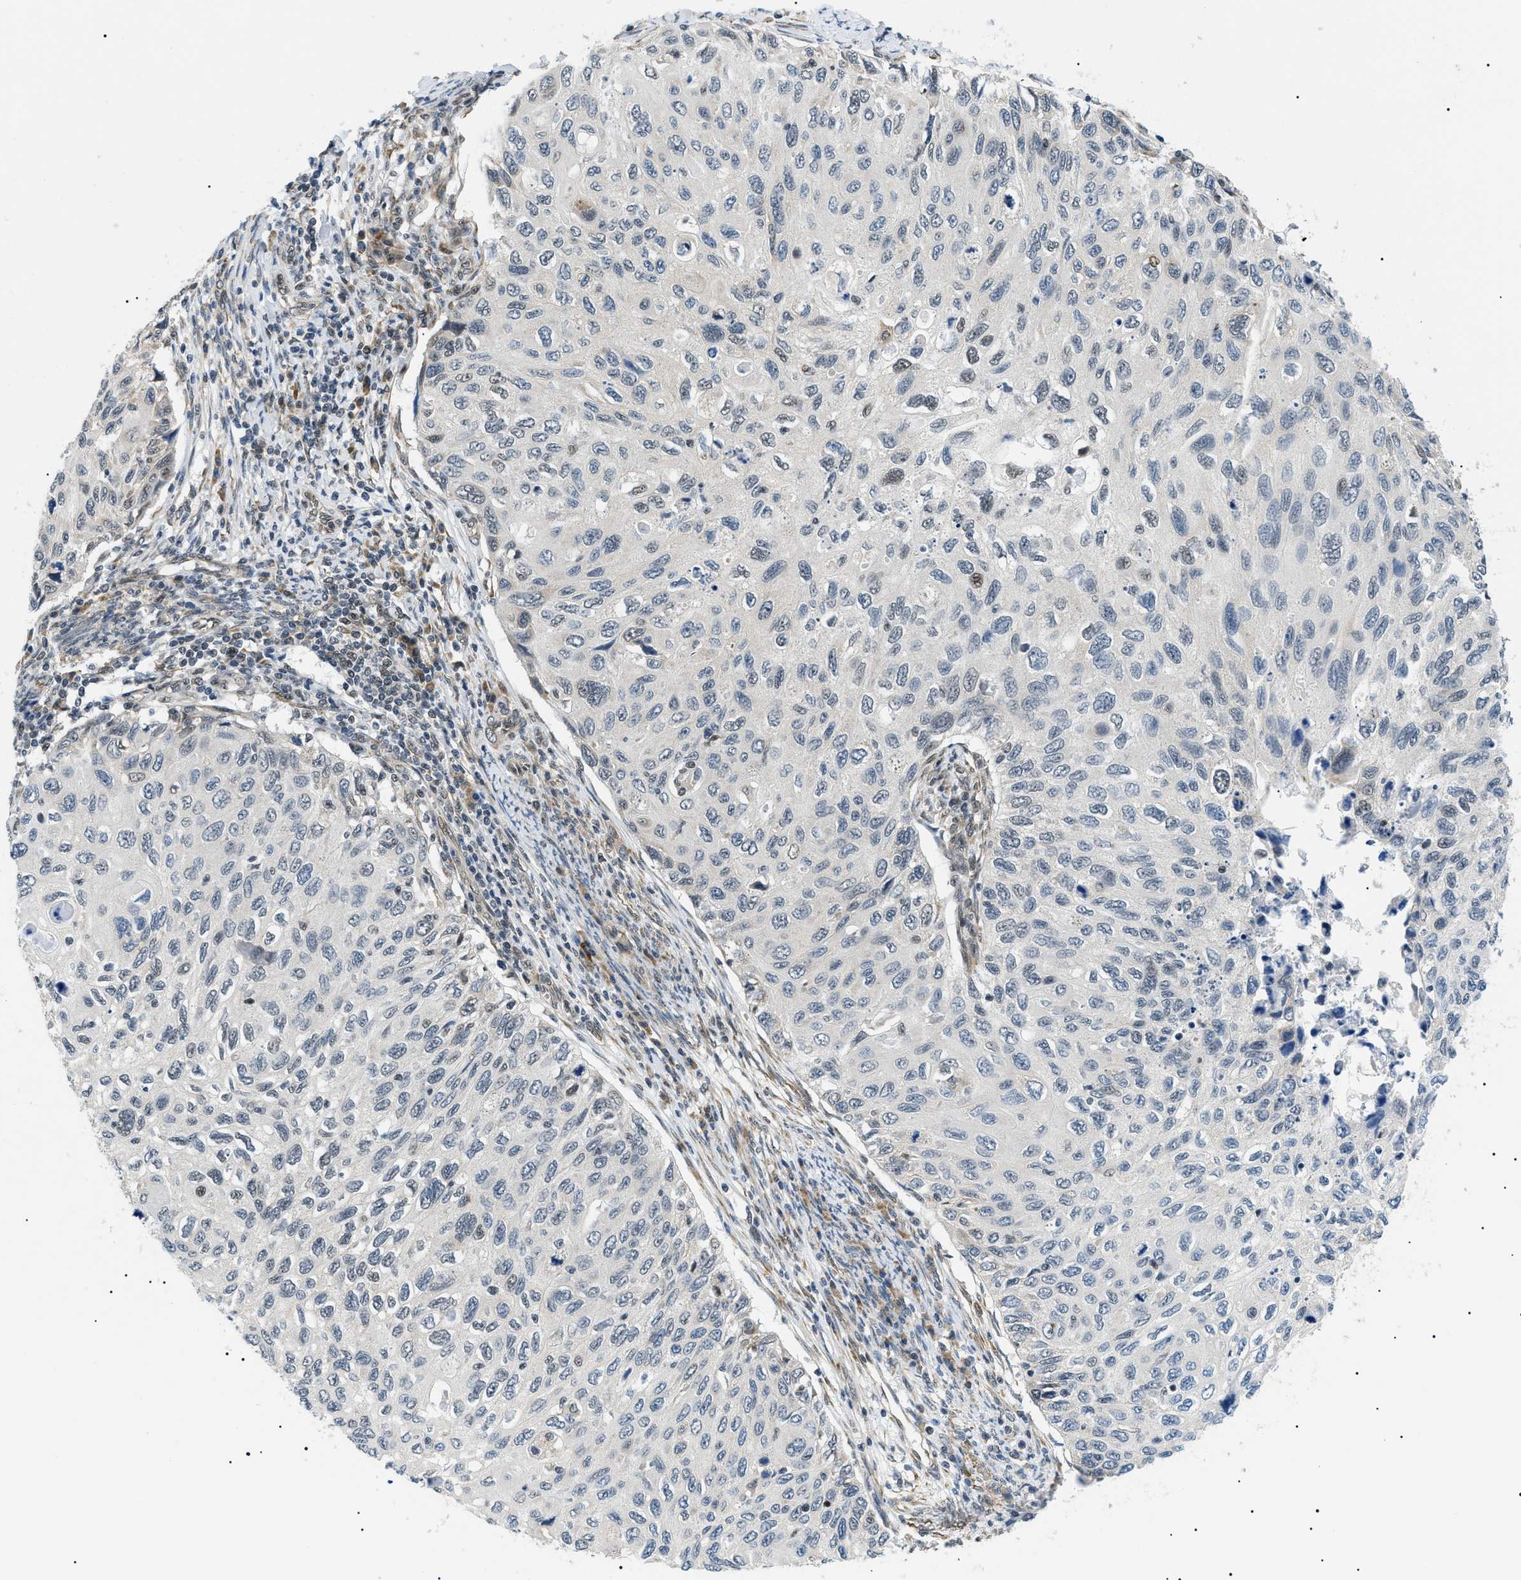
{"staining": {"intensity": "moderate", "quantity": "<25%", "location": "nuclear"}, "tissue": "cervical cancer", "cell_type": "Tumor cells", "image_type": "cancer", "snomed": [{"axis": "morphology", "description": "Squamous cell carcinoma, NOS"}, {"axis": "topography", "description": "Cervix"}], "caption": "An immunohistochemistry image of neoplastic tissue is shown. Protein staining in brown highlights moderate nuclear positivity in squamous cell carcinoma (cervical) within tumor cells.", "gene": "CWC25", "patient": {"sex": "female", "age": 70}}